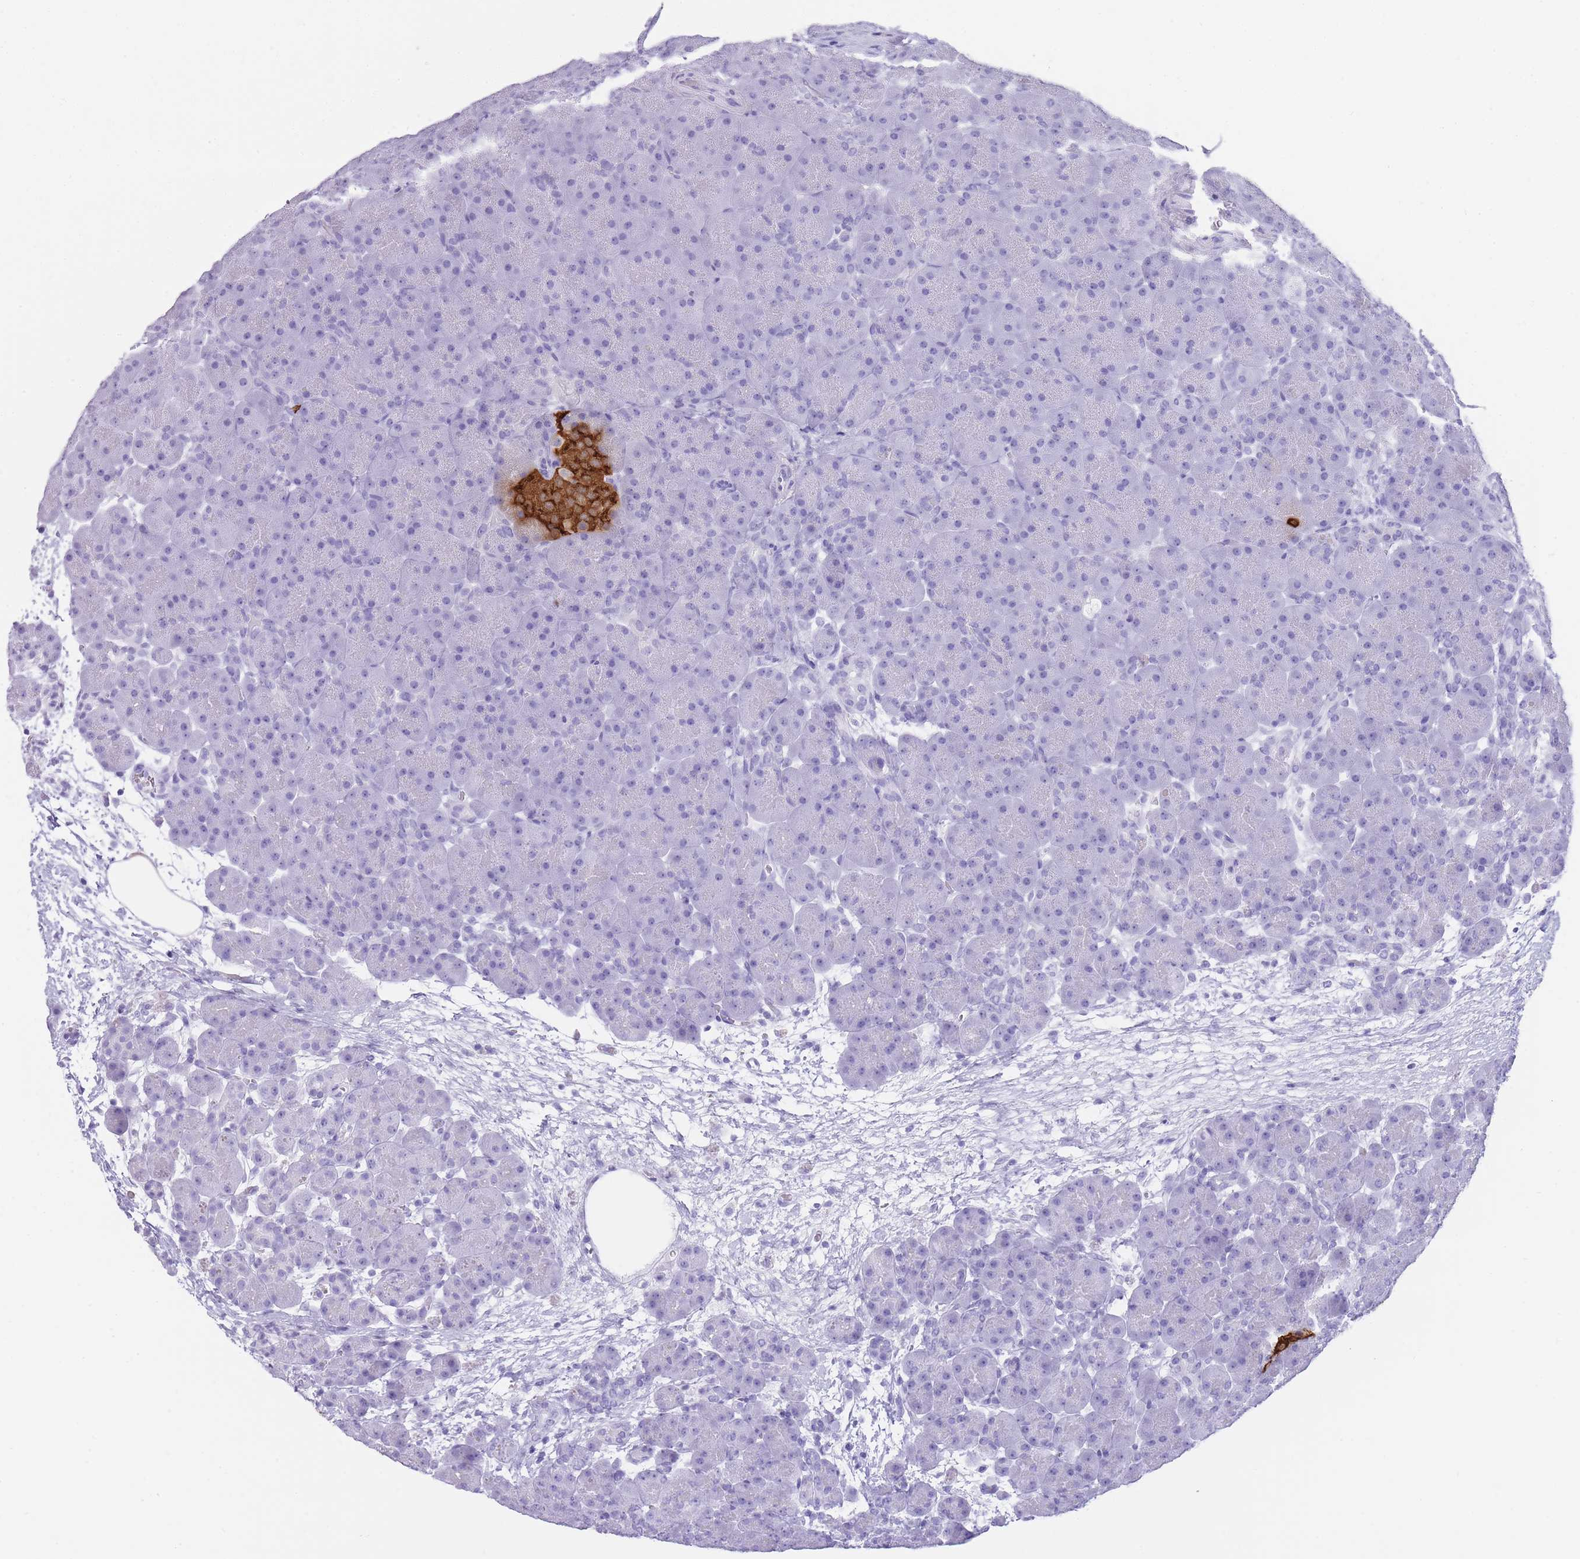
{"staining": {"intensity": "negative", "quantity": "none", "location": "none"}, "tissue": "pancreas", "cell_type": "Exocrine glandular cells", "image_type": "normal", "snomed": [{"axis": "morphology", "description": "Normal tissue, NOS"}, {"axis": "topography", "description": "Pancreas"}], "caption": "DAB immunohistochemical staining of normal human pancreas displays no significant staining in exocrine glandular cells. (DAB (3,3'-diaminobenzidine) immunohistochemistry visualized using brightfield microscopy, high magnification).", "gene": "INS", "patient": {"sex": "male", "age": 66}}